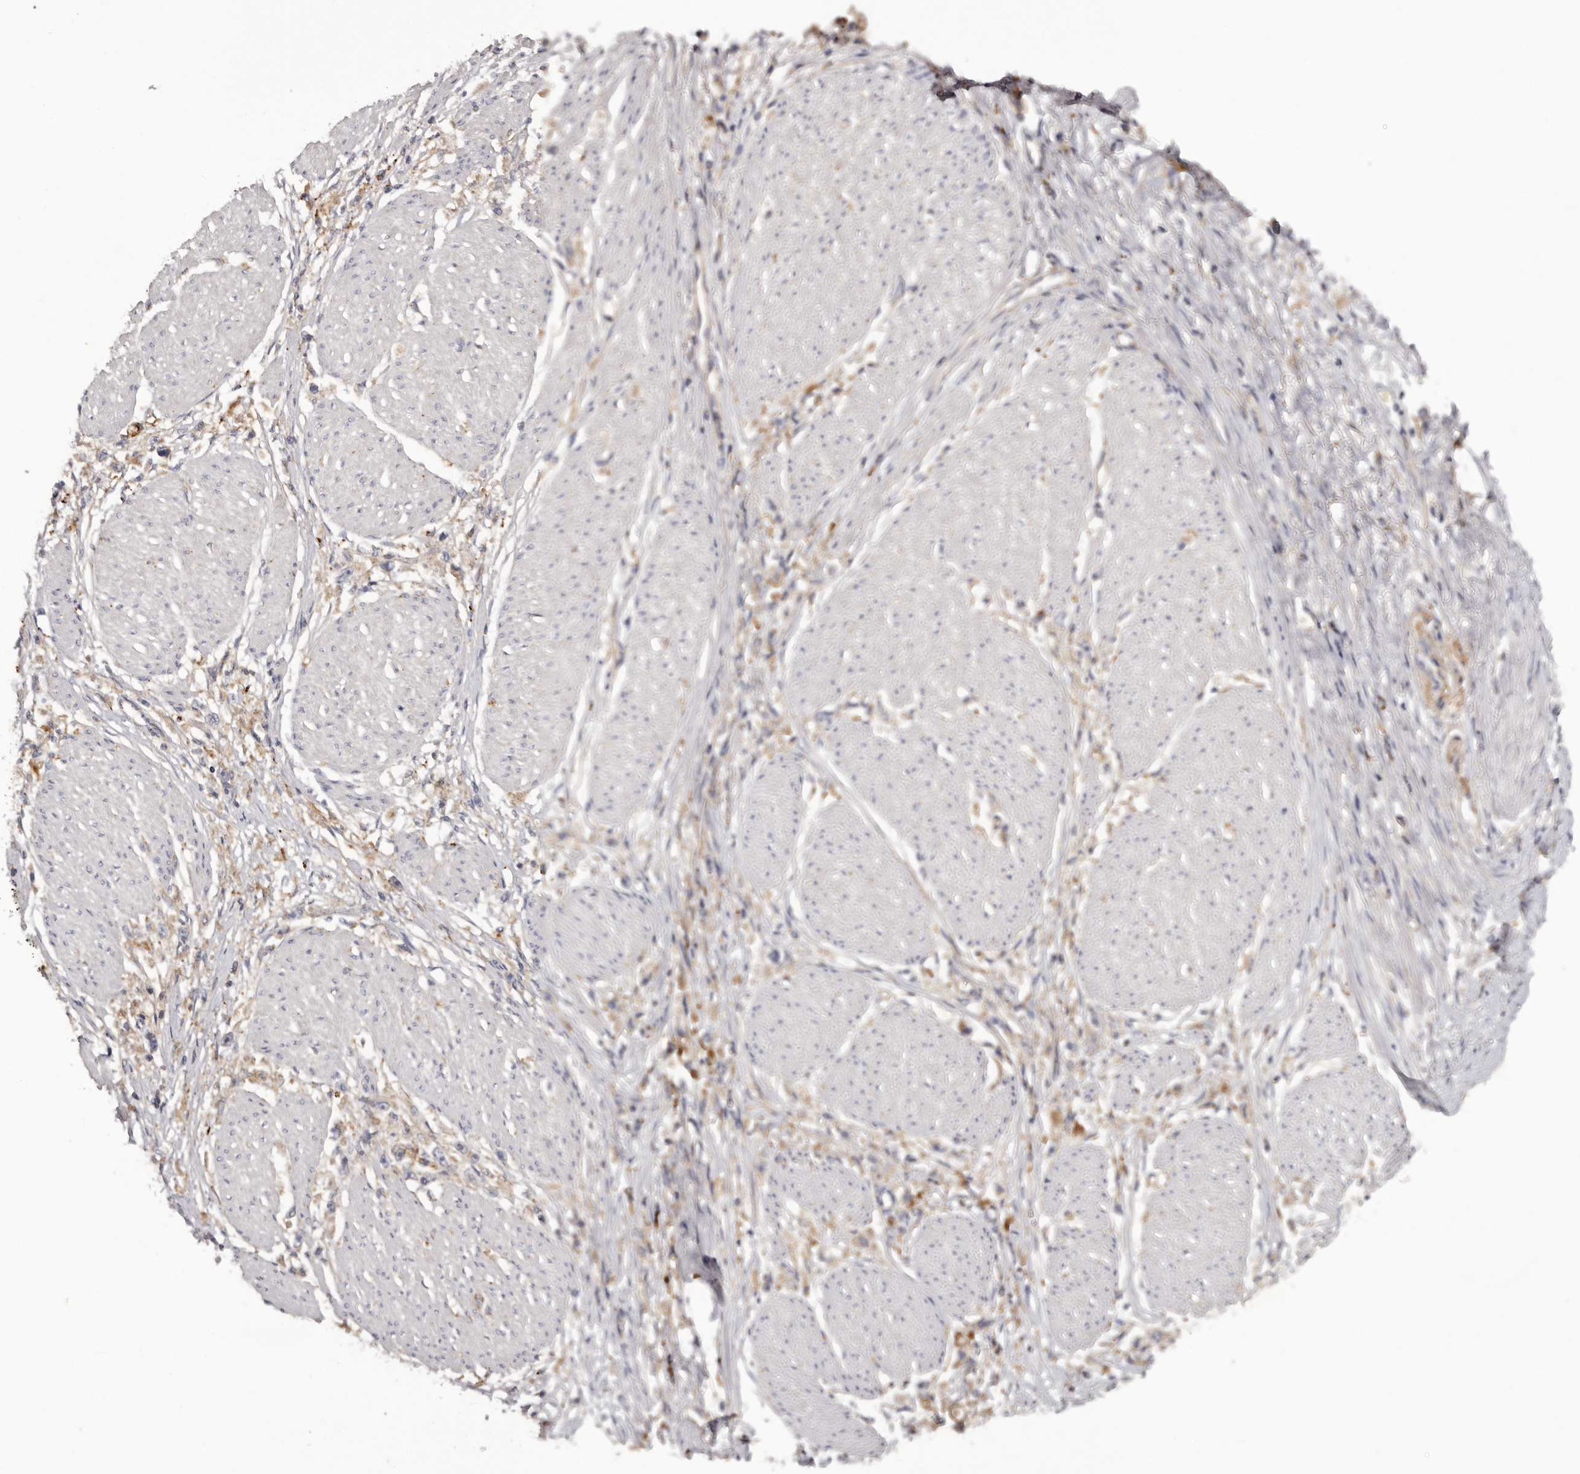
{"staining": {"intensity": "weak", "quantity": "<25%", "location": "cytoplasmic/membranous"}, "tissue": "stomach cancer", "cell_type": "Tumor cells", "image_type": "cancer", "snomed": [{"axis": "morphology", "description": "Adenocarcinoma, NOS"}, {"axis": "topography", "description": "Stomach"}], "caption": "Protein analysis of stomach adenocarcinoma displays no significant expression in tumor cells.", "gene": "INKA2", "patient": {"sex": "female", "age": 59}}